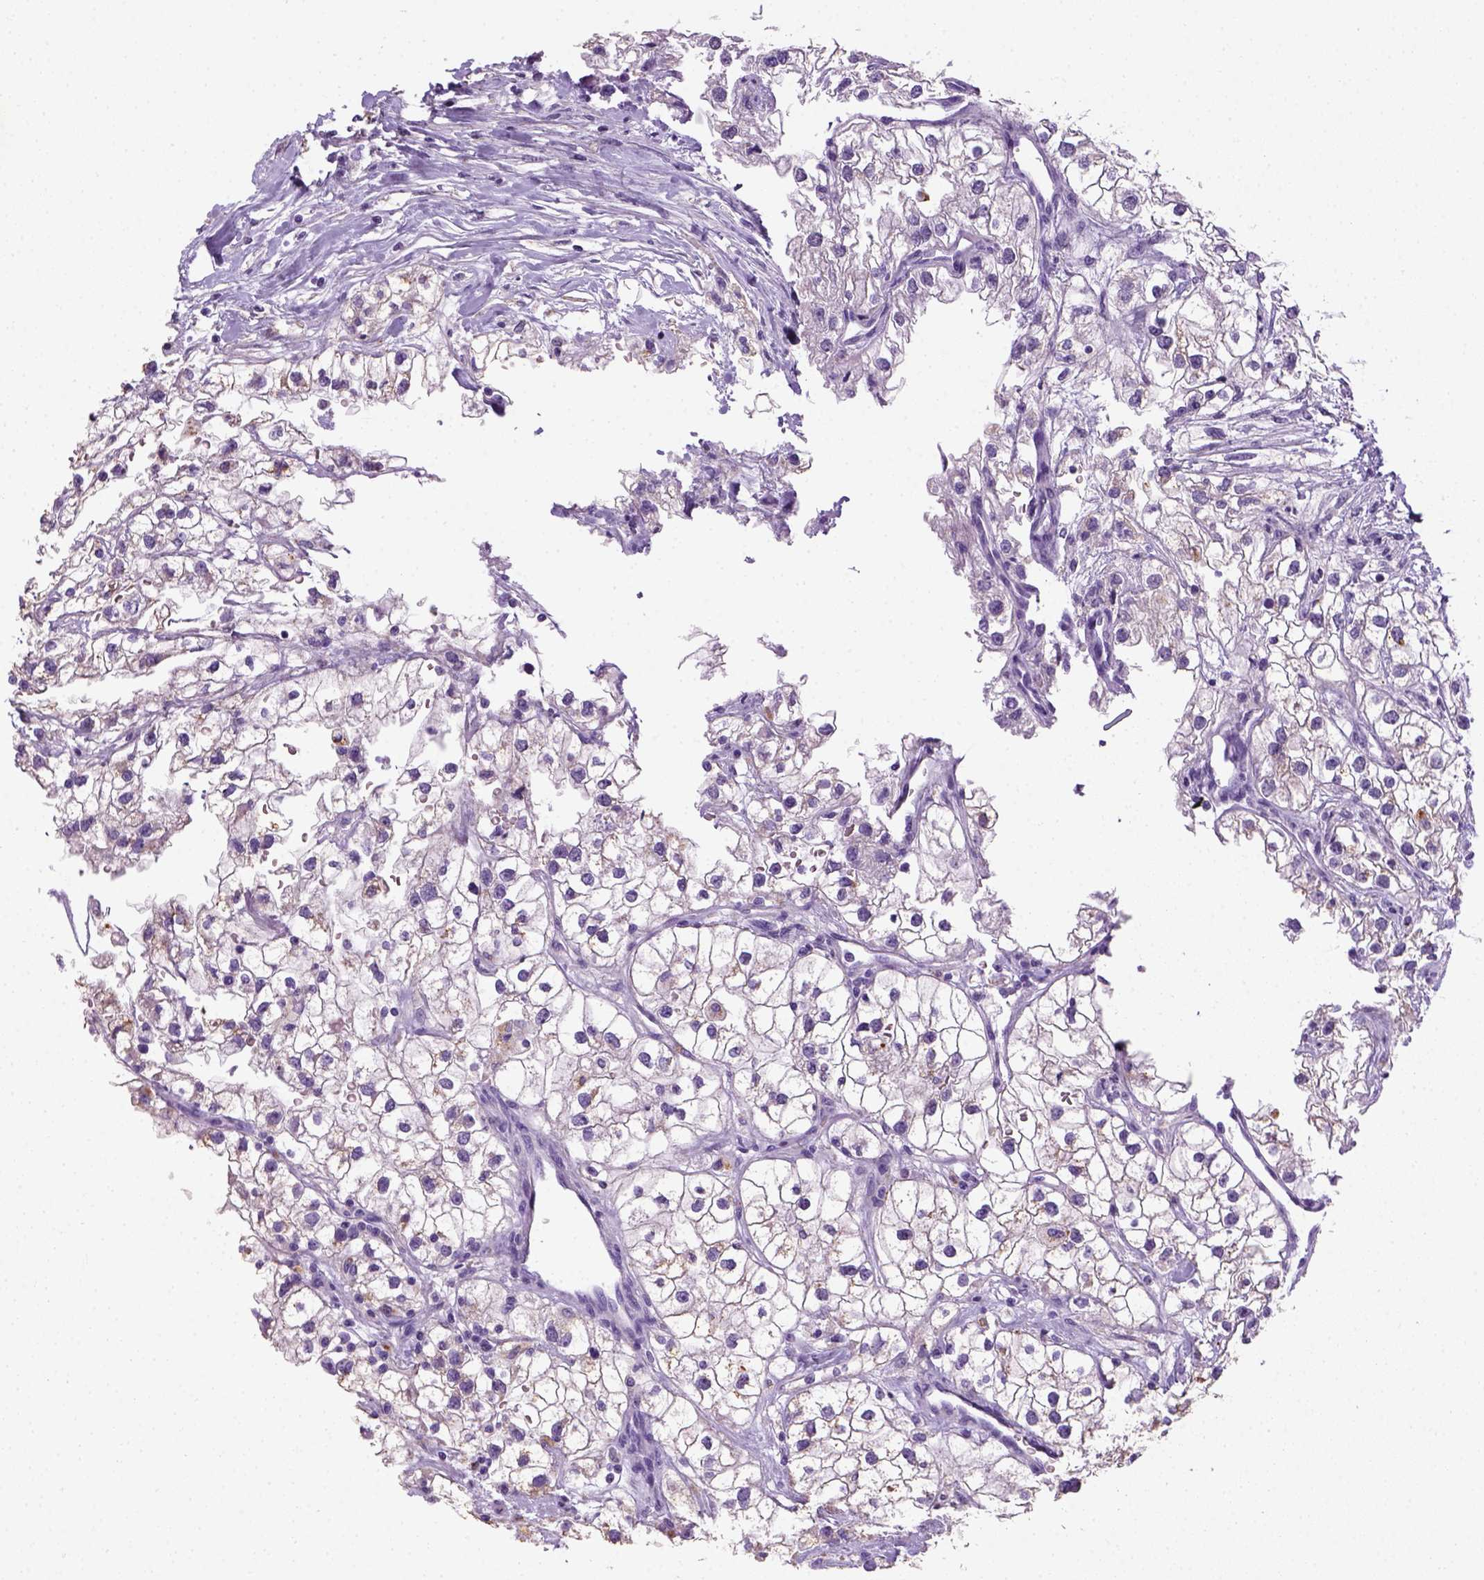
{"staining": {"intensity": "negative", "quantity": "none", "location": "none"}, "tissue": "renal cancer", "cell_type": "Tumor cells", "image_type": "cancer", "snomed": [{"axis": "morphology", "description": "Adenocarcinoma, NOS"}, {"axis": "topography", "description": "Kidney"}], "caption": "This is a micrograph of IHC staining of renal cancer (adenocarcinoma), which shows no staining in tumor cells.", "gene": "KRT71", "patient": {"sex": "male", "age": 59}}